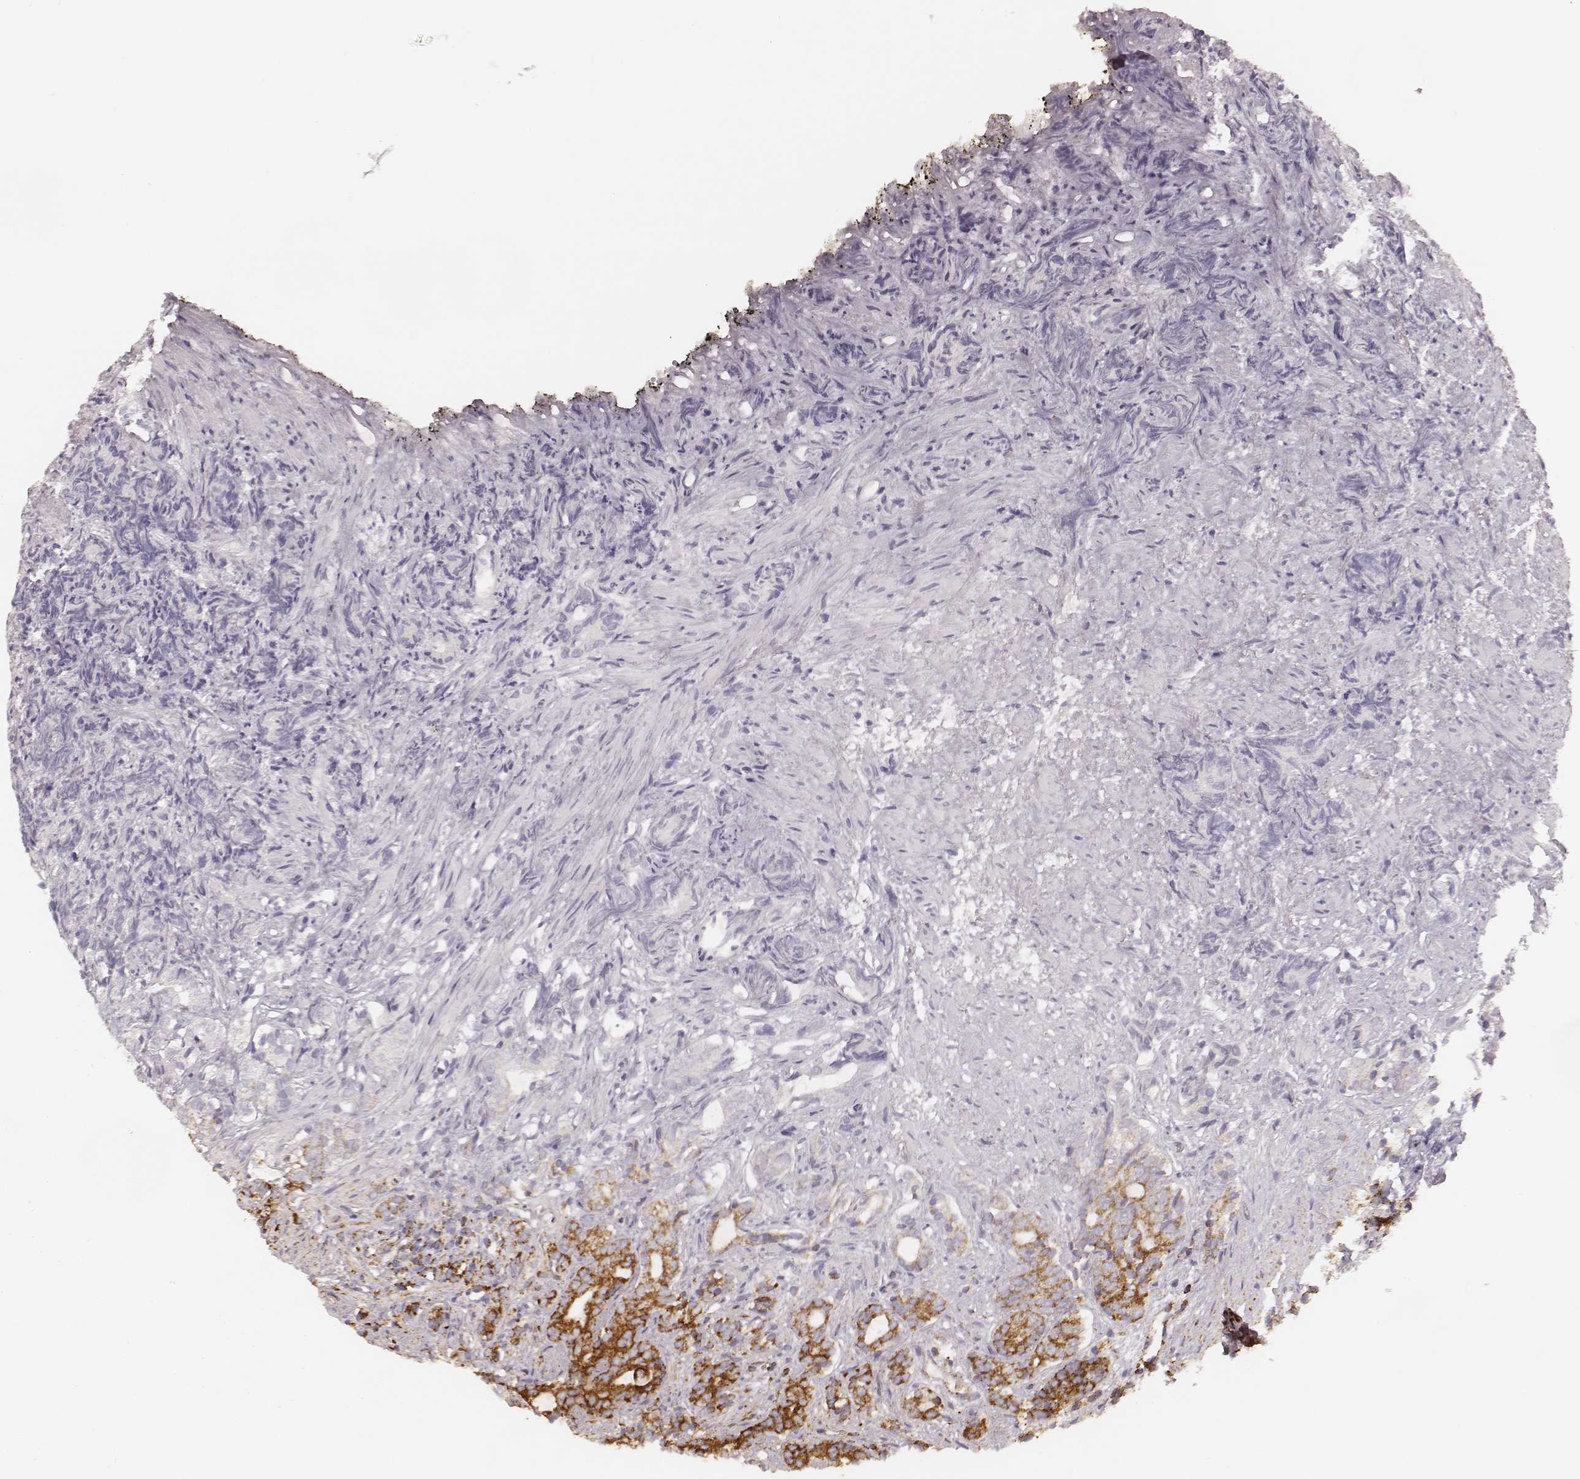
{"staining": {"intensity": "strong", "quantity": ">75%", "location": "cytoplasmic/membranous"}, "tissue": "prostate cancer", "cell_type": "Tumor cells", "image_type": "cancer", "snomed": [{"axis": "morphology", "description": "Adenocarcinoma, High grade"}, {"axis": "topography", "description": "Prostate"}], "caption": "Immunohistochemistry (DAB (3,3'-diaminobenzidine)) staining of prostate cancer (adenocarcinoma (high-grade)) exhibits strong cytoplasmic/membranous protein positivity in approximately >75% of tumor cells. Nuclei are stained in blue.", "gene": "CS", "patient": {"sex": "male", "age": 84}}